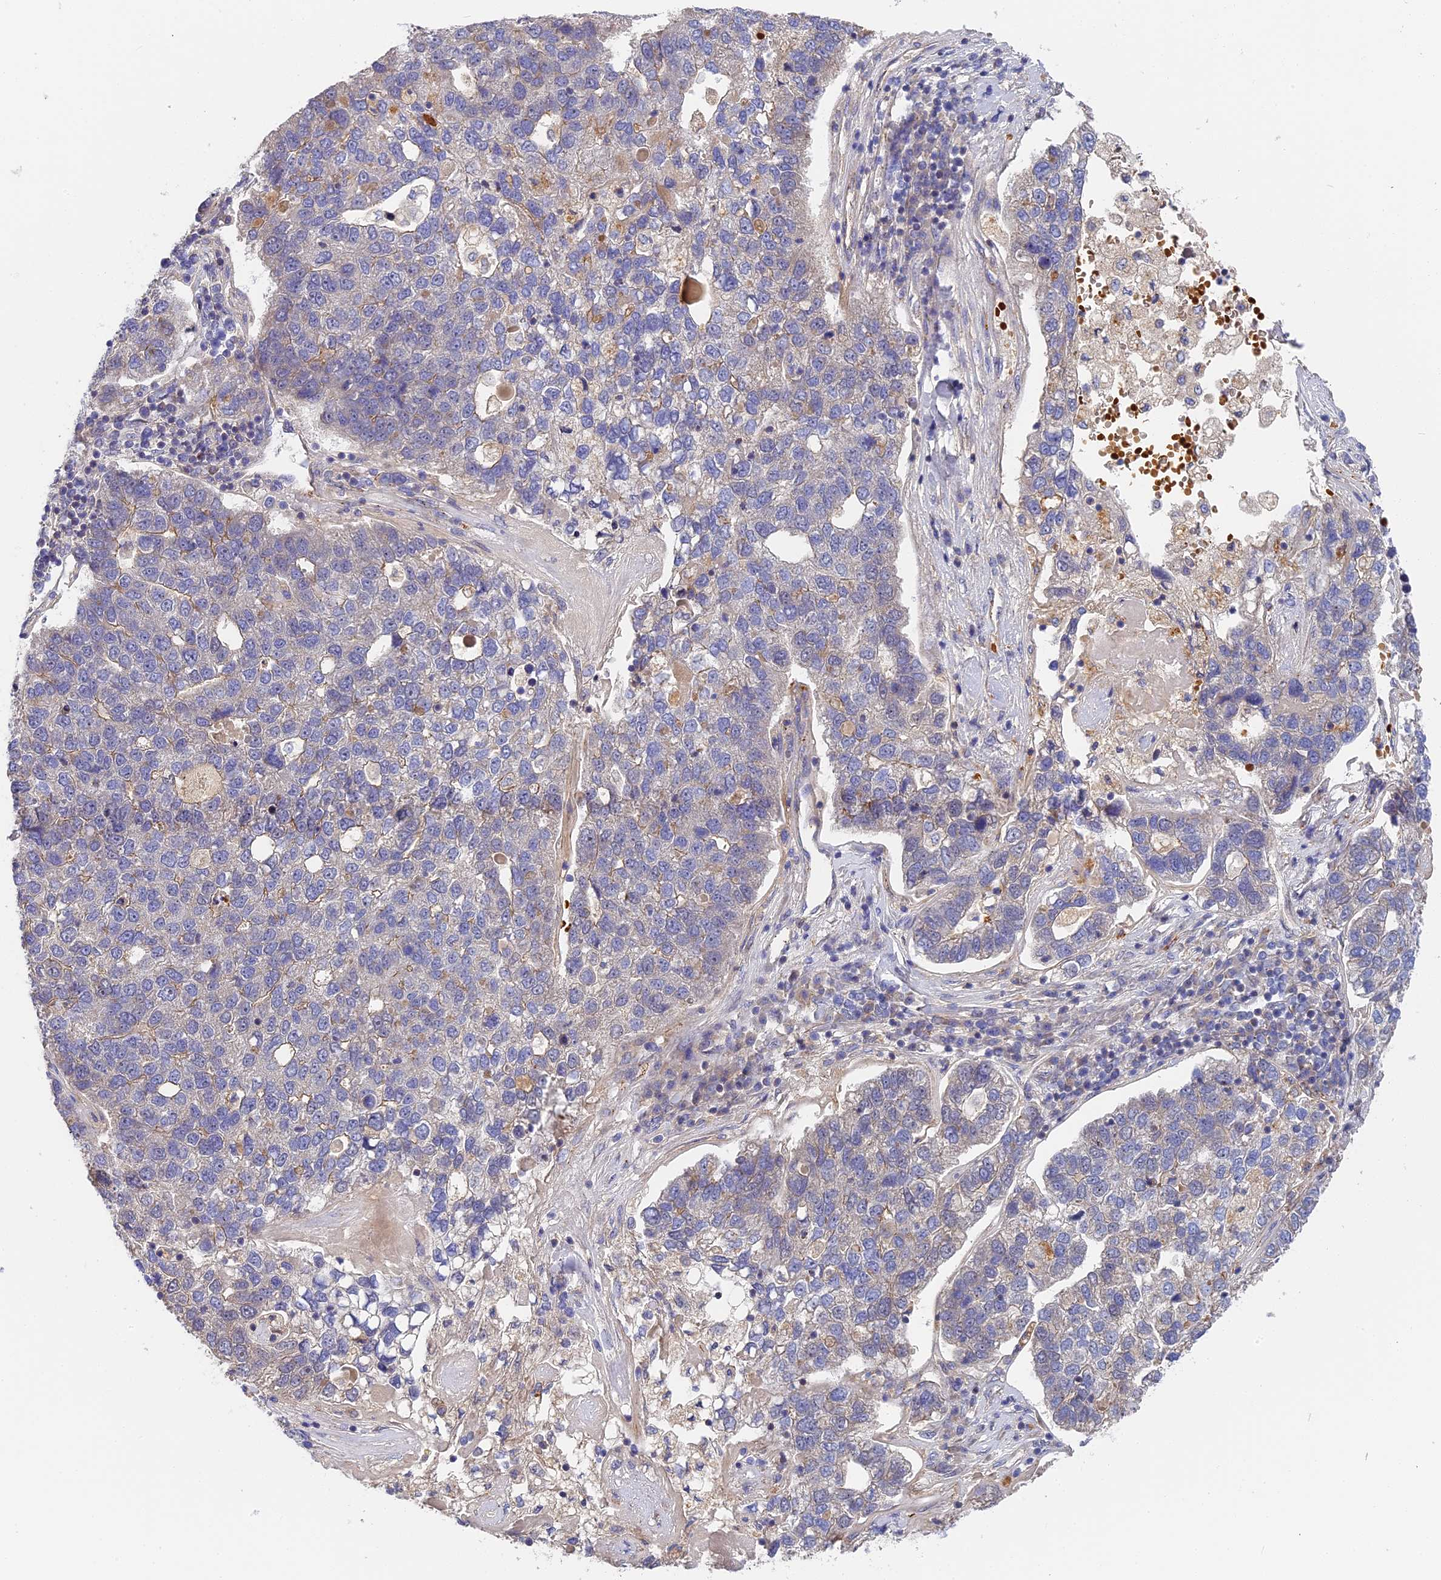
{"staining": {"intensity": "negative", "quantity": "none", "location": "none"}, "tissue": "pancreatic cancer", "cell_type": "Tumor cells", "image_type": "cancer", "snomed": [{"axis": "morphology", "description": "Adenocarcinoma, NOS"}, {"axis": "topography", "description": "Pancreas"}], "caption": "DAB immunohistochemical staining of pancreatic cancer displays no significant positivity in tumor cells.", "gene": "MISP3", "patient": {"sex": "female", "age": 61}}